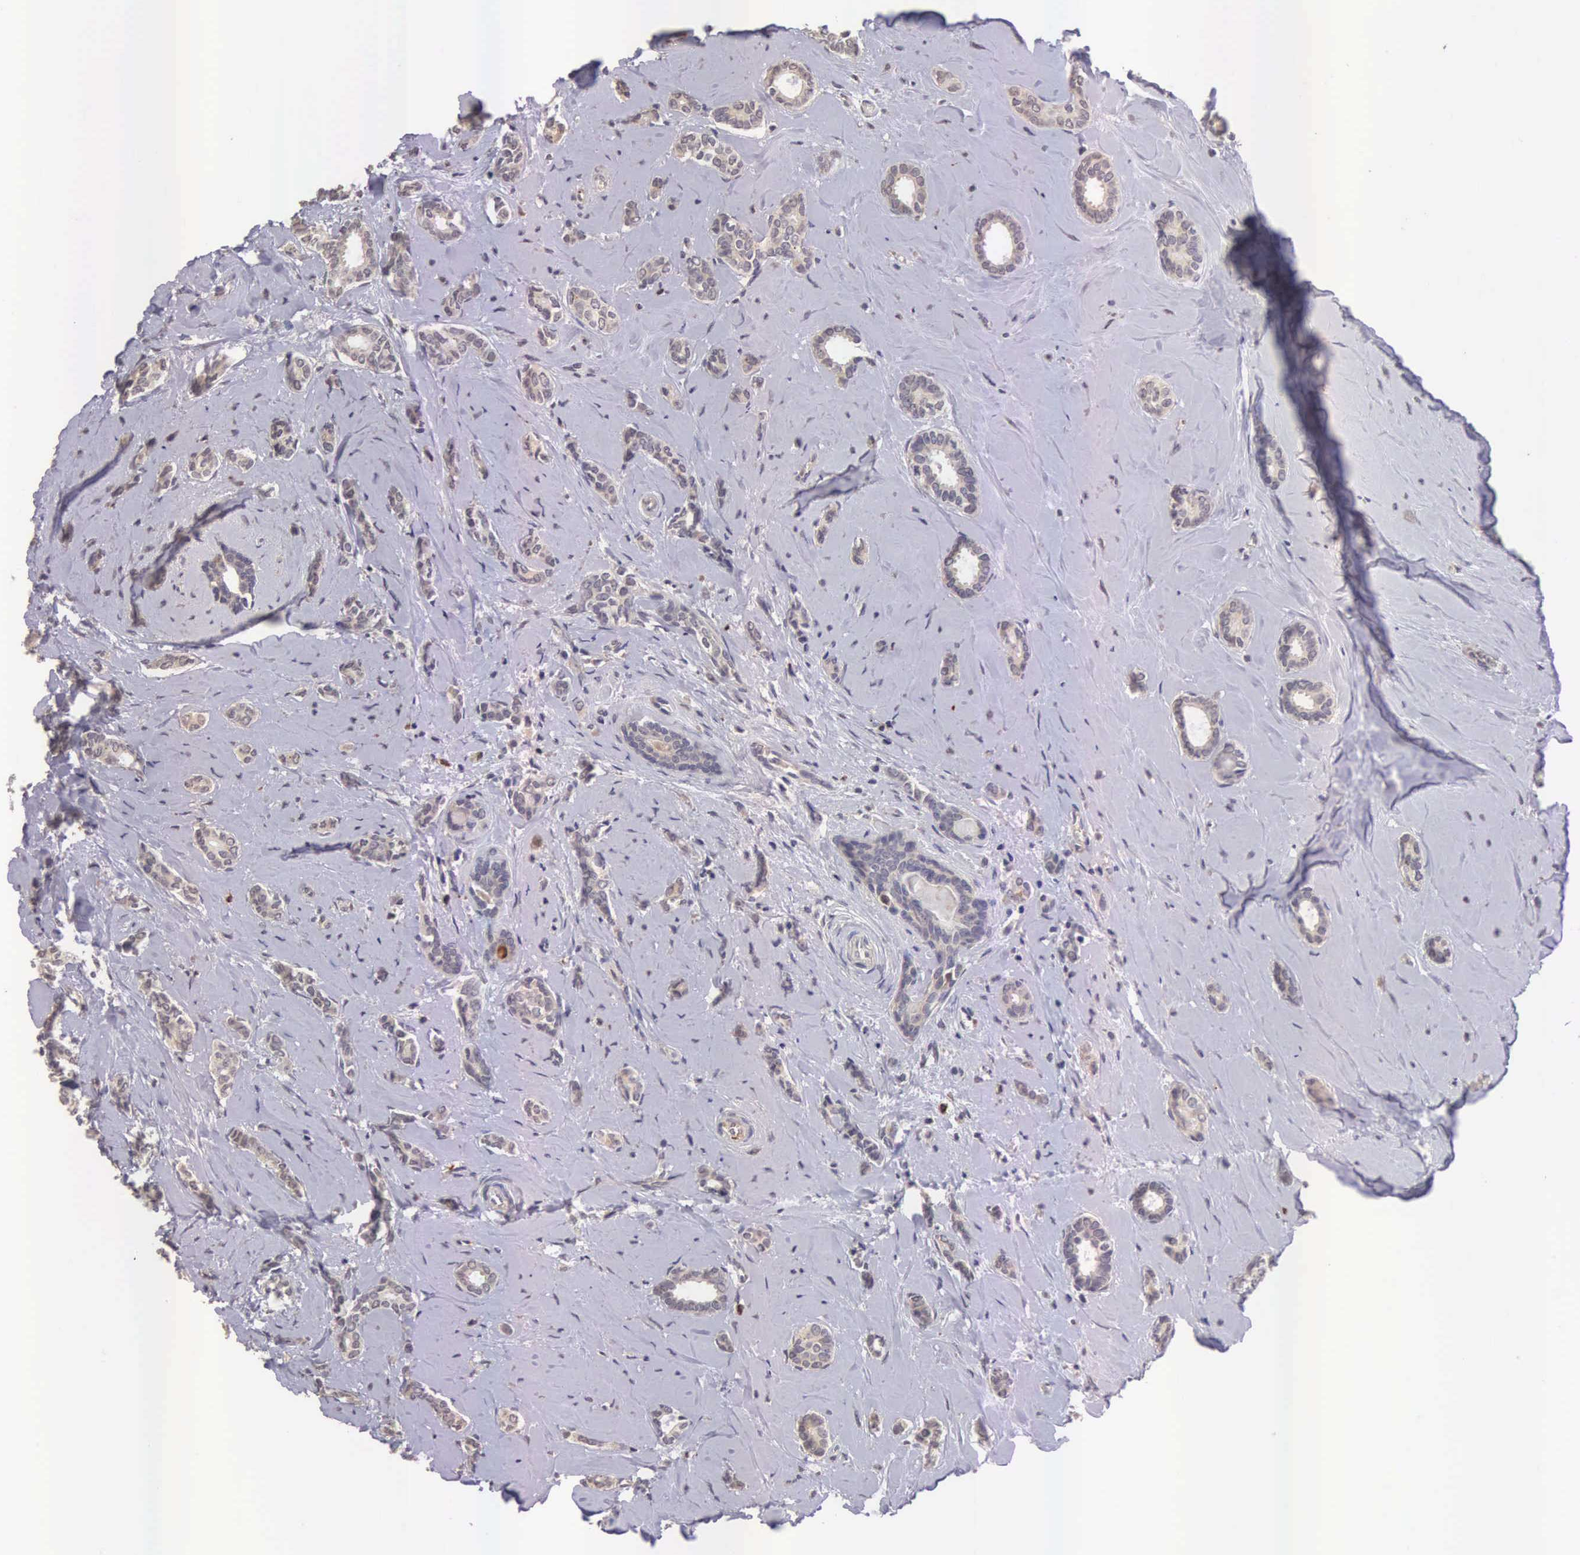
{"staining": {"intensity": "weak", "quantity": ">75%", "location": "cytoplasmic/membranous"}, "tissue": "breast cancer", "cell_type": "Tumor cells", "image_type": "cancer", "snomed": [{"axis": "morphology", "description": "Duct carcinoma"}, {"axis": "topography", "description": "Breast"}], "caption": "A histopathology image of breast cancer stained for a protein exhibits weak cytoplasmic/membranous brown staining in tumor cells. (IHC, brightfield microscopy, high magnification).", "gene": "CDC45", "patient": {"sex": "female", "age": 50}}